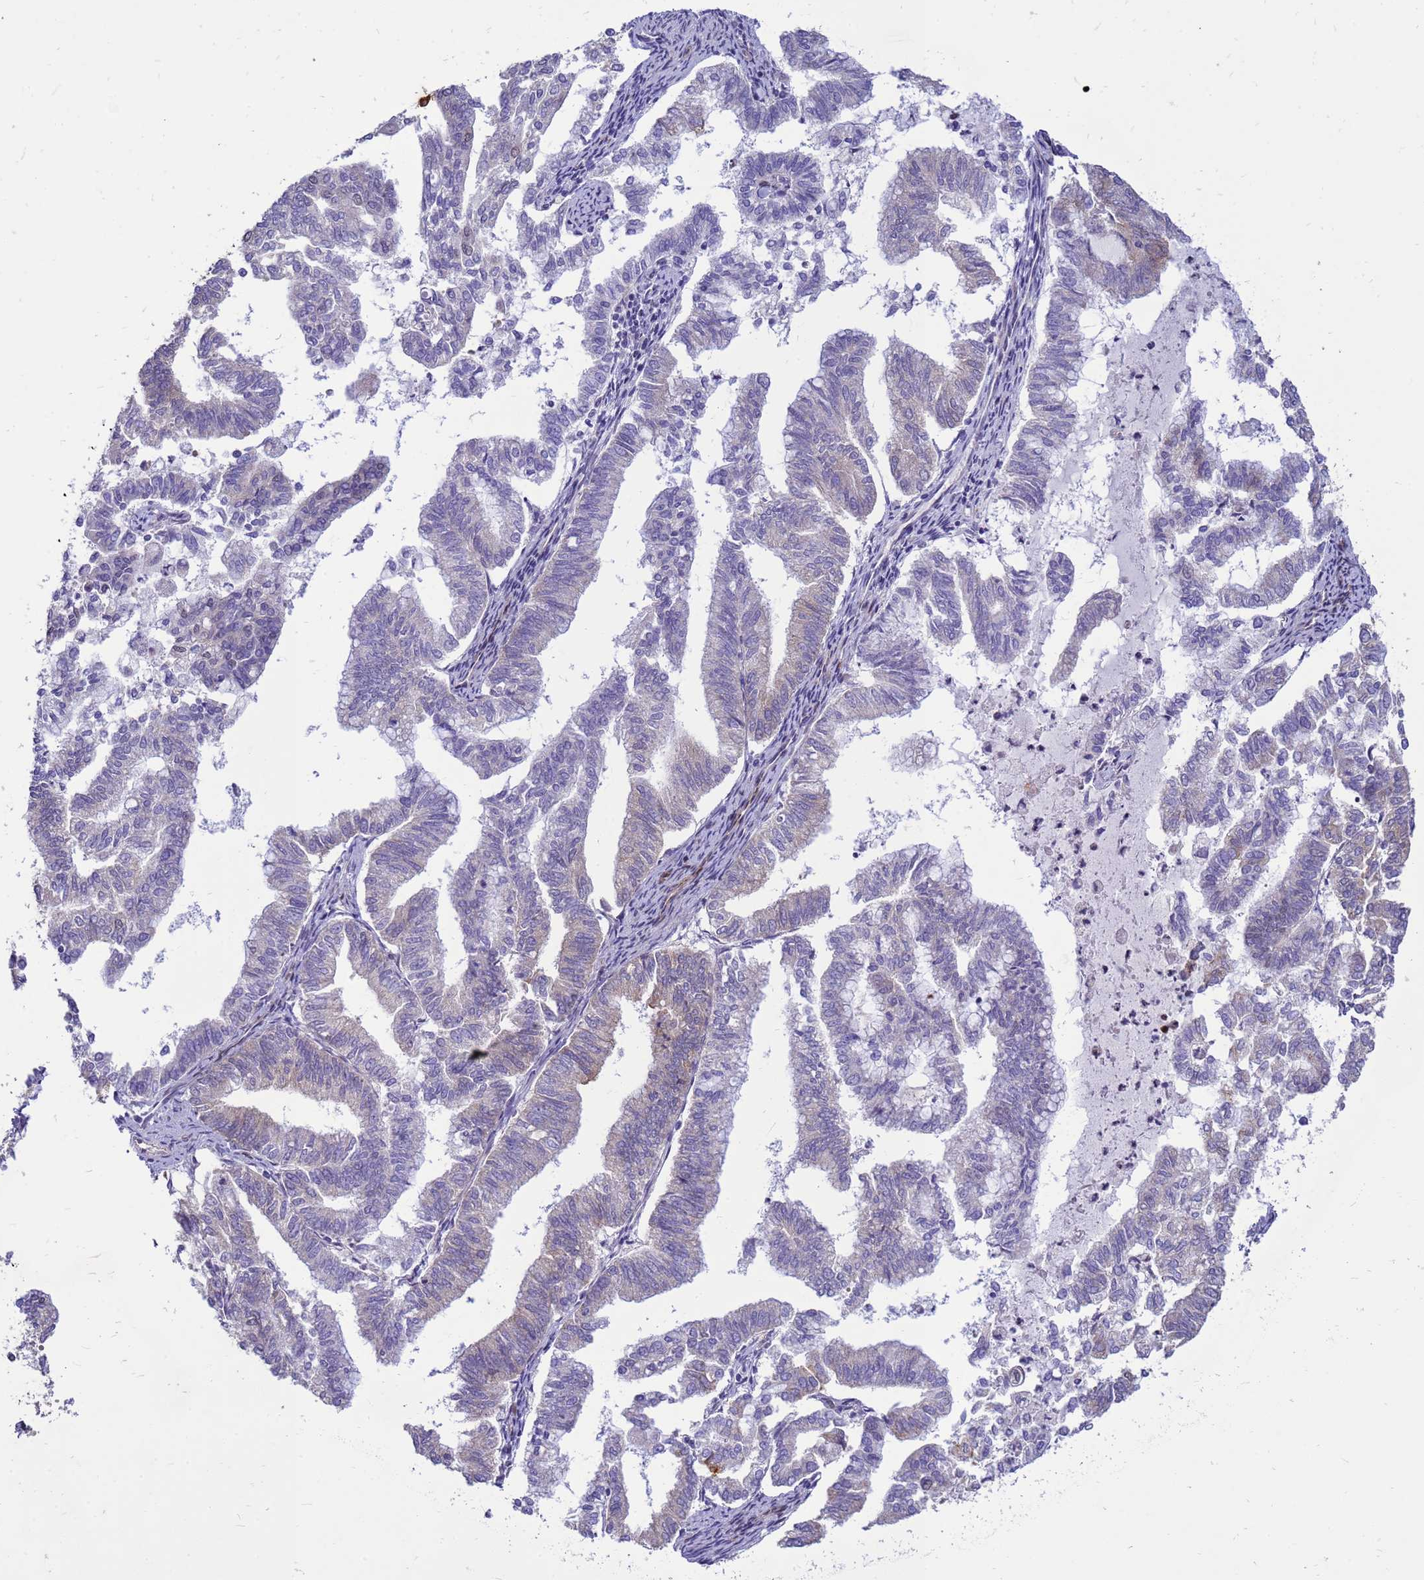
{"staining": {"intensity": "weak", "quantity": "<25%", "location": "cytoplasmic/membranous"}, "tissue": "endometrial cancer", "cell_type": "Tumor cells", "image_type": "cancer", "snomed": [{"axis": "morphology", "description": "Adenocarcinoma, NOS"}, {"axis": "topography", "description": "Endometrium"}], "caption": "Immunohistochemistry of endometrial cancer (adenocarcinoma) reveals no positivity in tumor cells.", "gene": "RSPO1", "patient": {"sex": "female", "age": 79}}